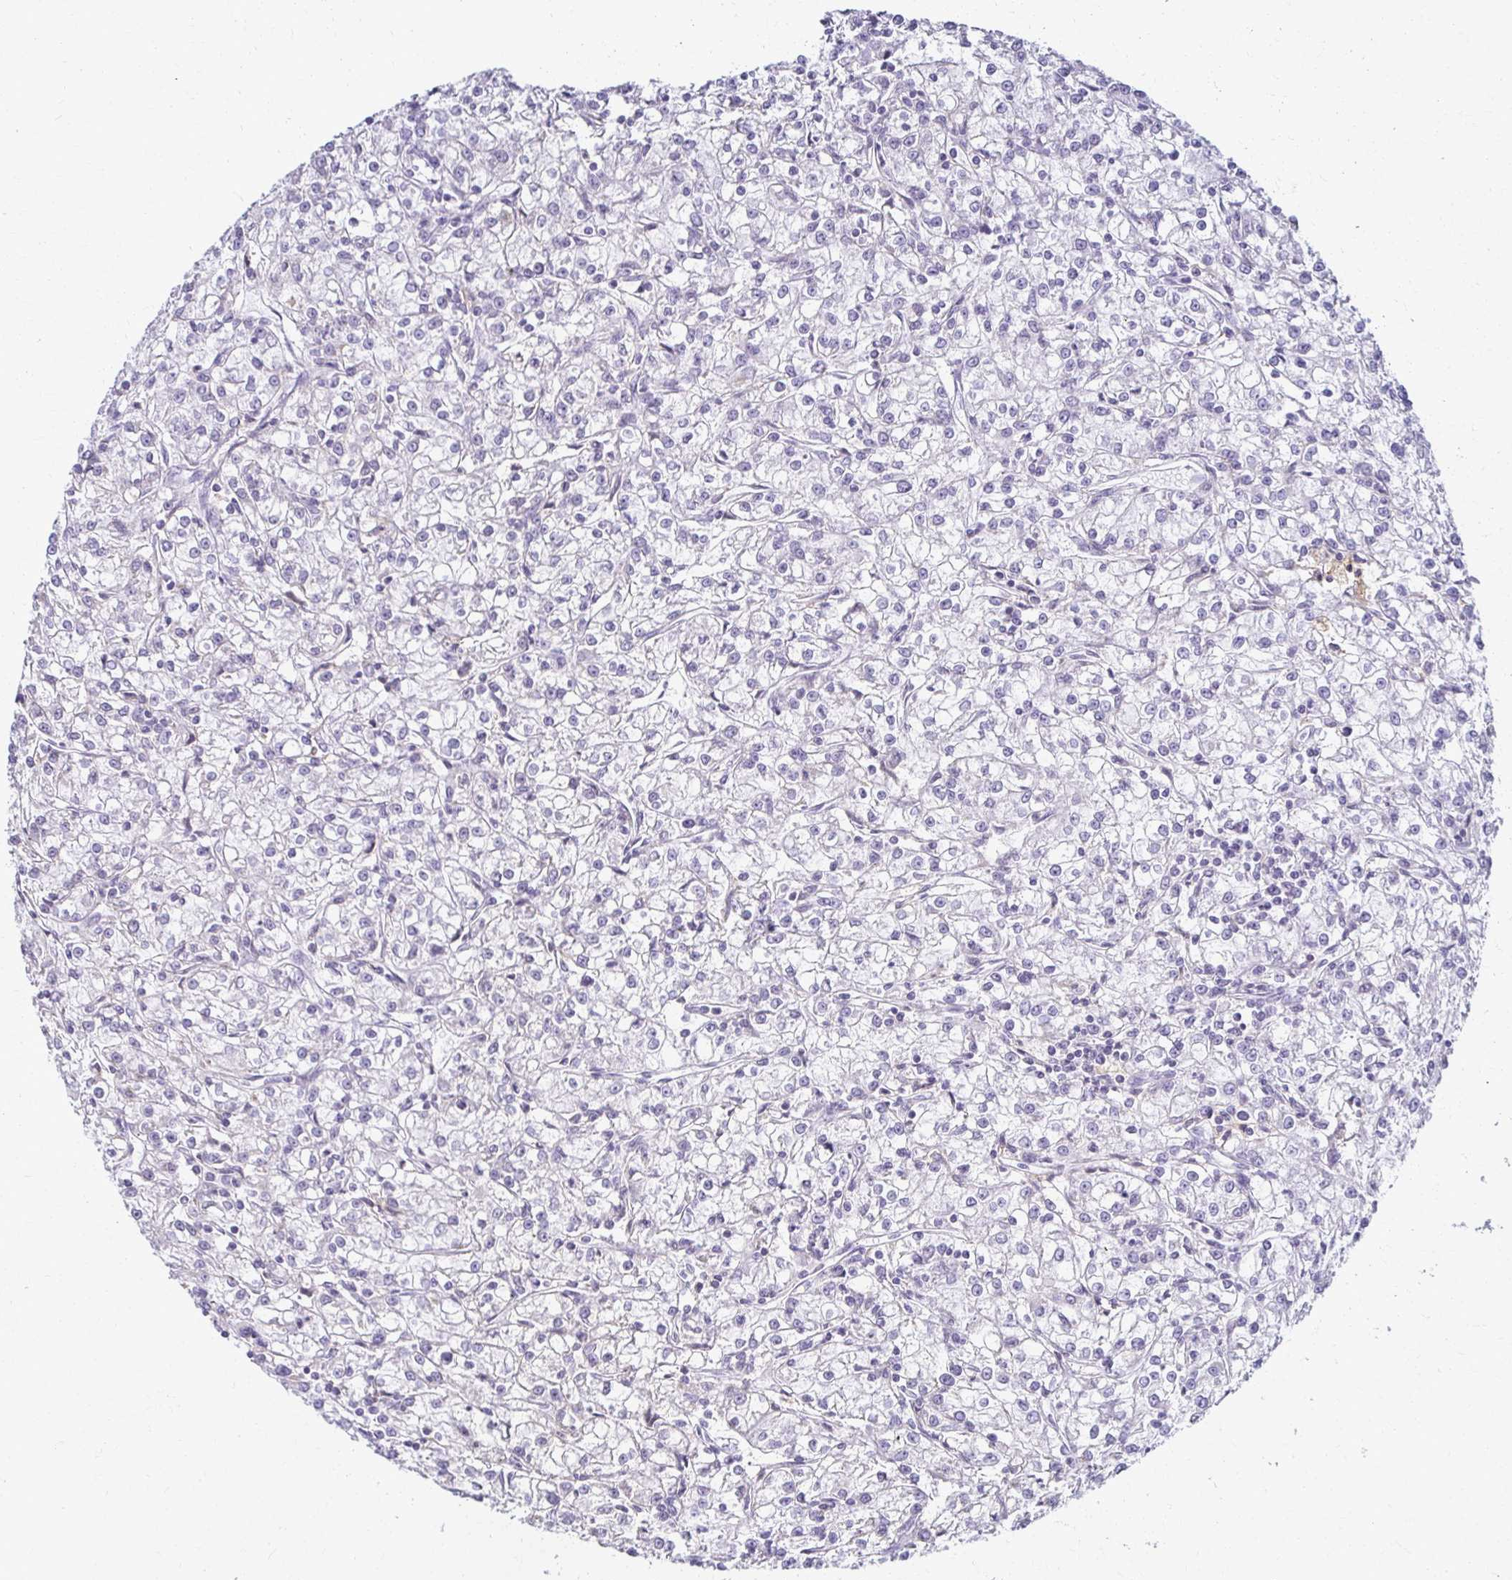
{"staining": {"intensity": "negative", "quantity": "none", "location": "none"}, "tissue": "renal cancer", "cell_type": "Tumor cells", "image_type": "cancer", "snomed": [{"axis": "morphology", "description": "Adenocarcinoma, NOS"}, {"axis": "topography", "description": "Kidney"}], "caption": "Tumor cells are negative for protein expression in human renal cancer. (DAB immunohistochemistry visualized using brightfield microscopy, high magnification).", "gene": "FCGR2B", "patient": {"sex": "female", "age": 59}}